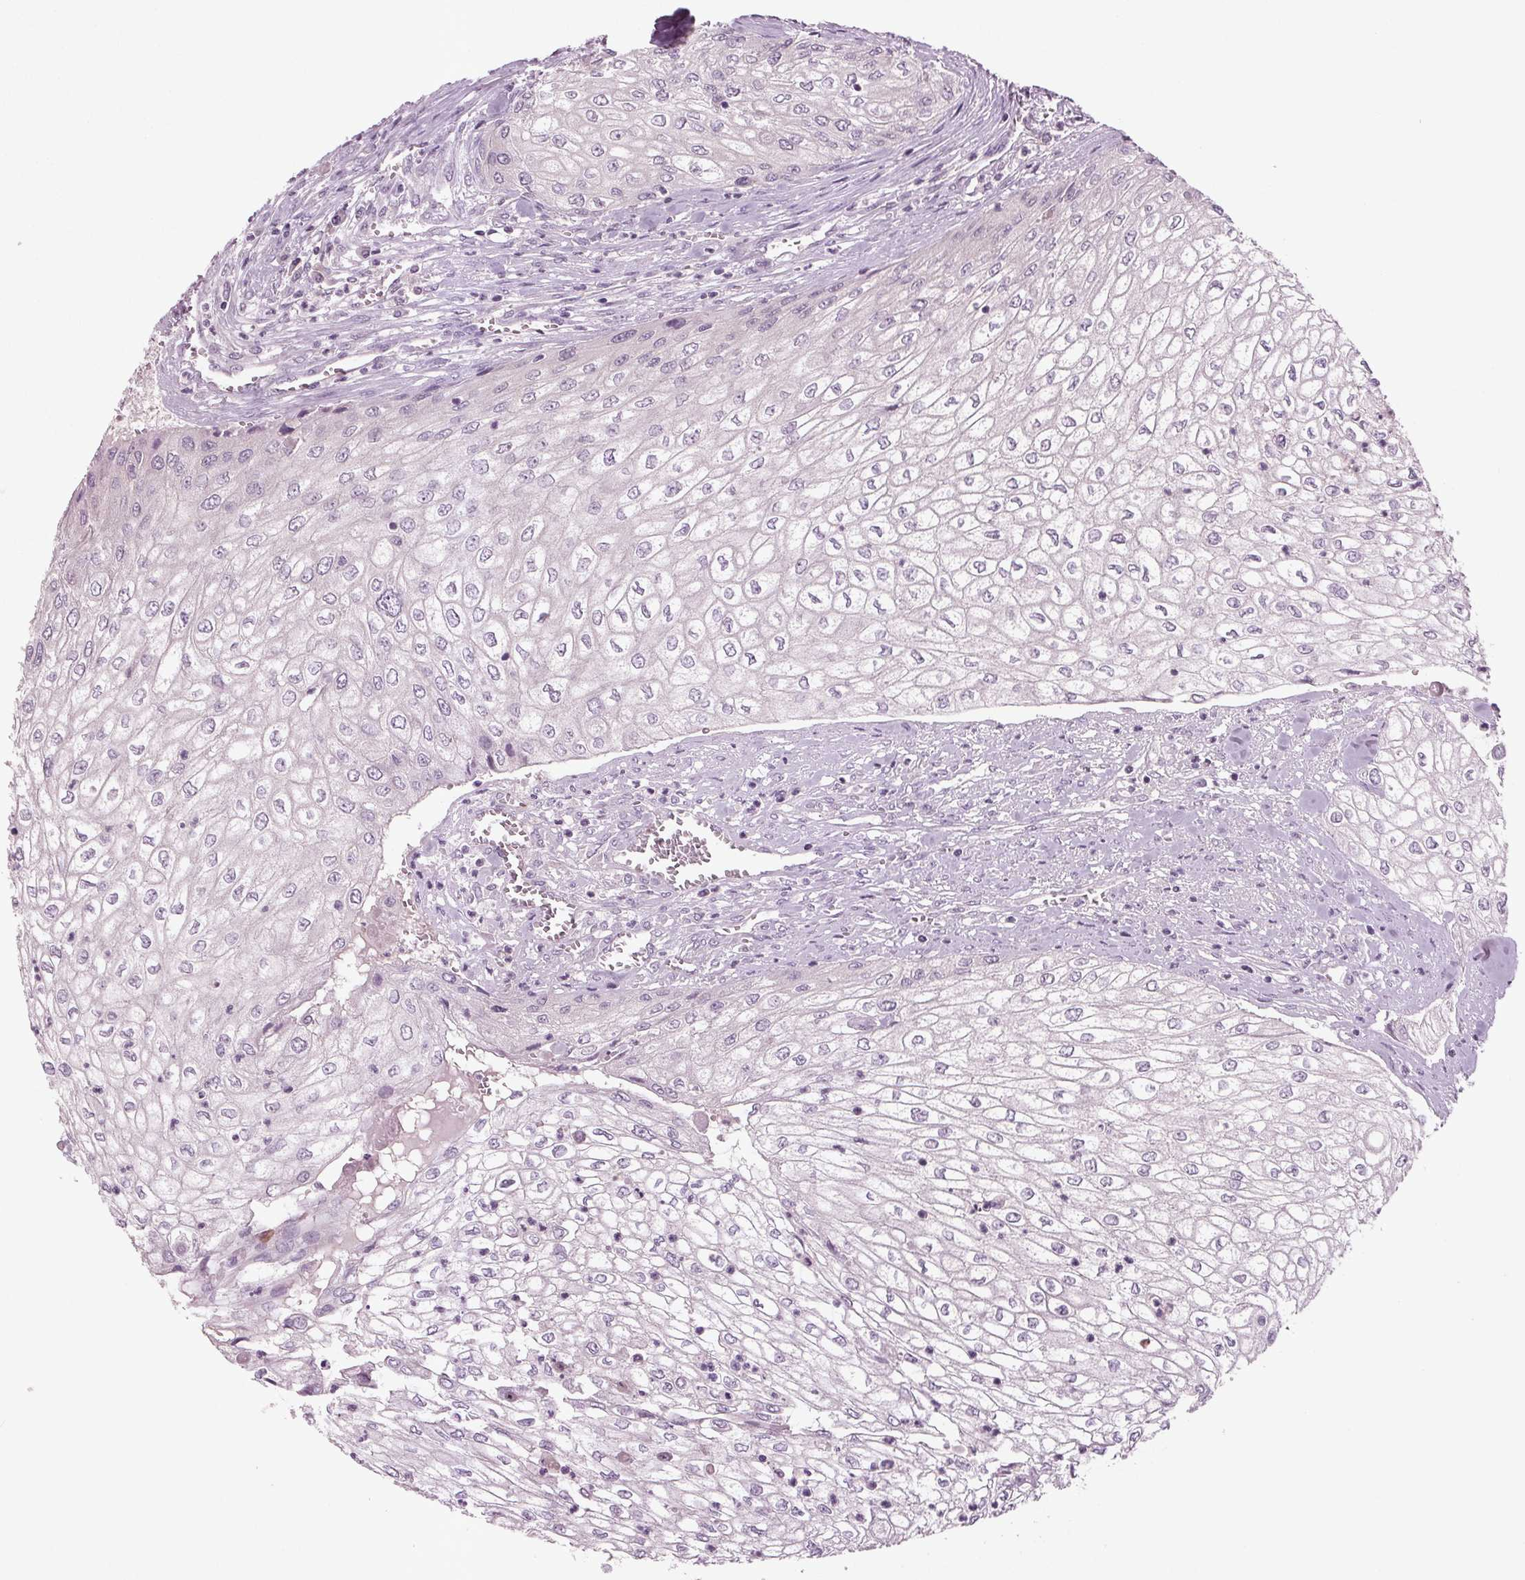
{"staining": {"intensity": "negative", "quantity": "none", "location": "none"}, "tissue": "urothelial cancer", "cell_type": "Tumor cells", "image_type": "cancer", "snomed": [{"axis": "morphology", "description": "Urothelial carcinoma, High grade"}, {"axis": "topography", "description": "Urinary bladder"}], "caption": "The IHC image has no significant positivity in tumor cells of urothelial cancer tissue. The staining is performed using DAB (3,3'-diaminobenzidine) brown chromogen with nuclei counter-stained in using hematoxylin.", "gene": "BHLHE22", "patient": {"sex": "male", "age": 62}}